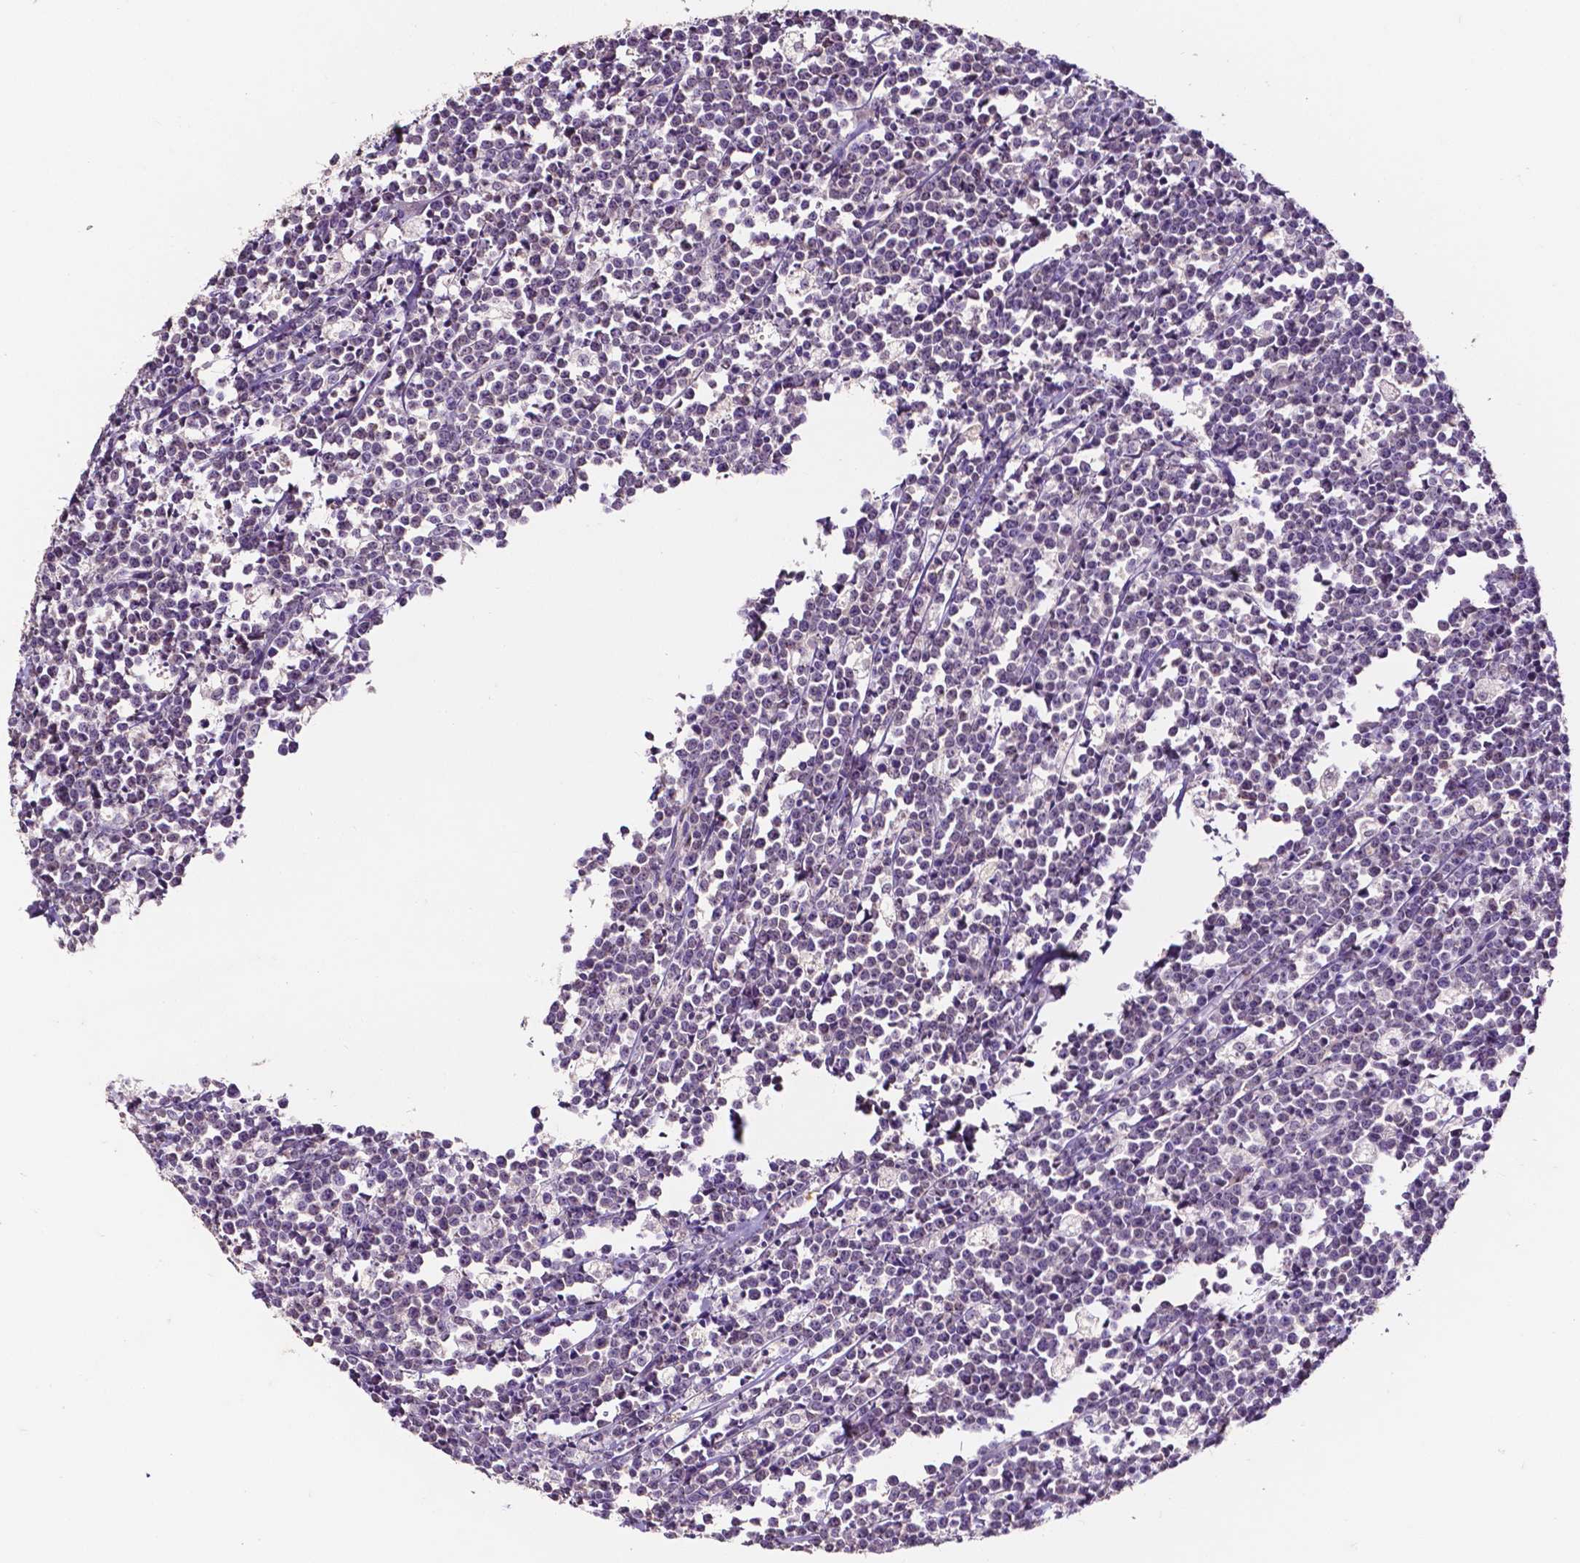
{"staining": {"intensity": "negative", "quantity": "none", "location": "none"}, "tissue": "lymphoma", "cell_type": "Tumor cells", "image_type": "cancer", "snomed": [{"axis": "morphology", "description": "Malignant lymphoma, non-Hodgkin's type, High grade"}, {"axis": "topography", "description": "Small intestine"}], "caption": "Lymphoma was stained to show a protein in brown. There is no significant staining in tumor cells.", "gene": "PSAT1", "patient": {"sex": "female", "age": 56}}